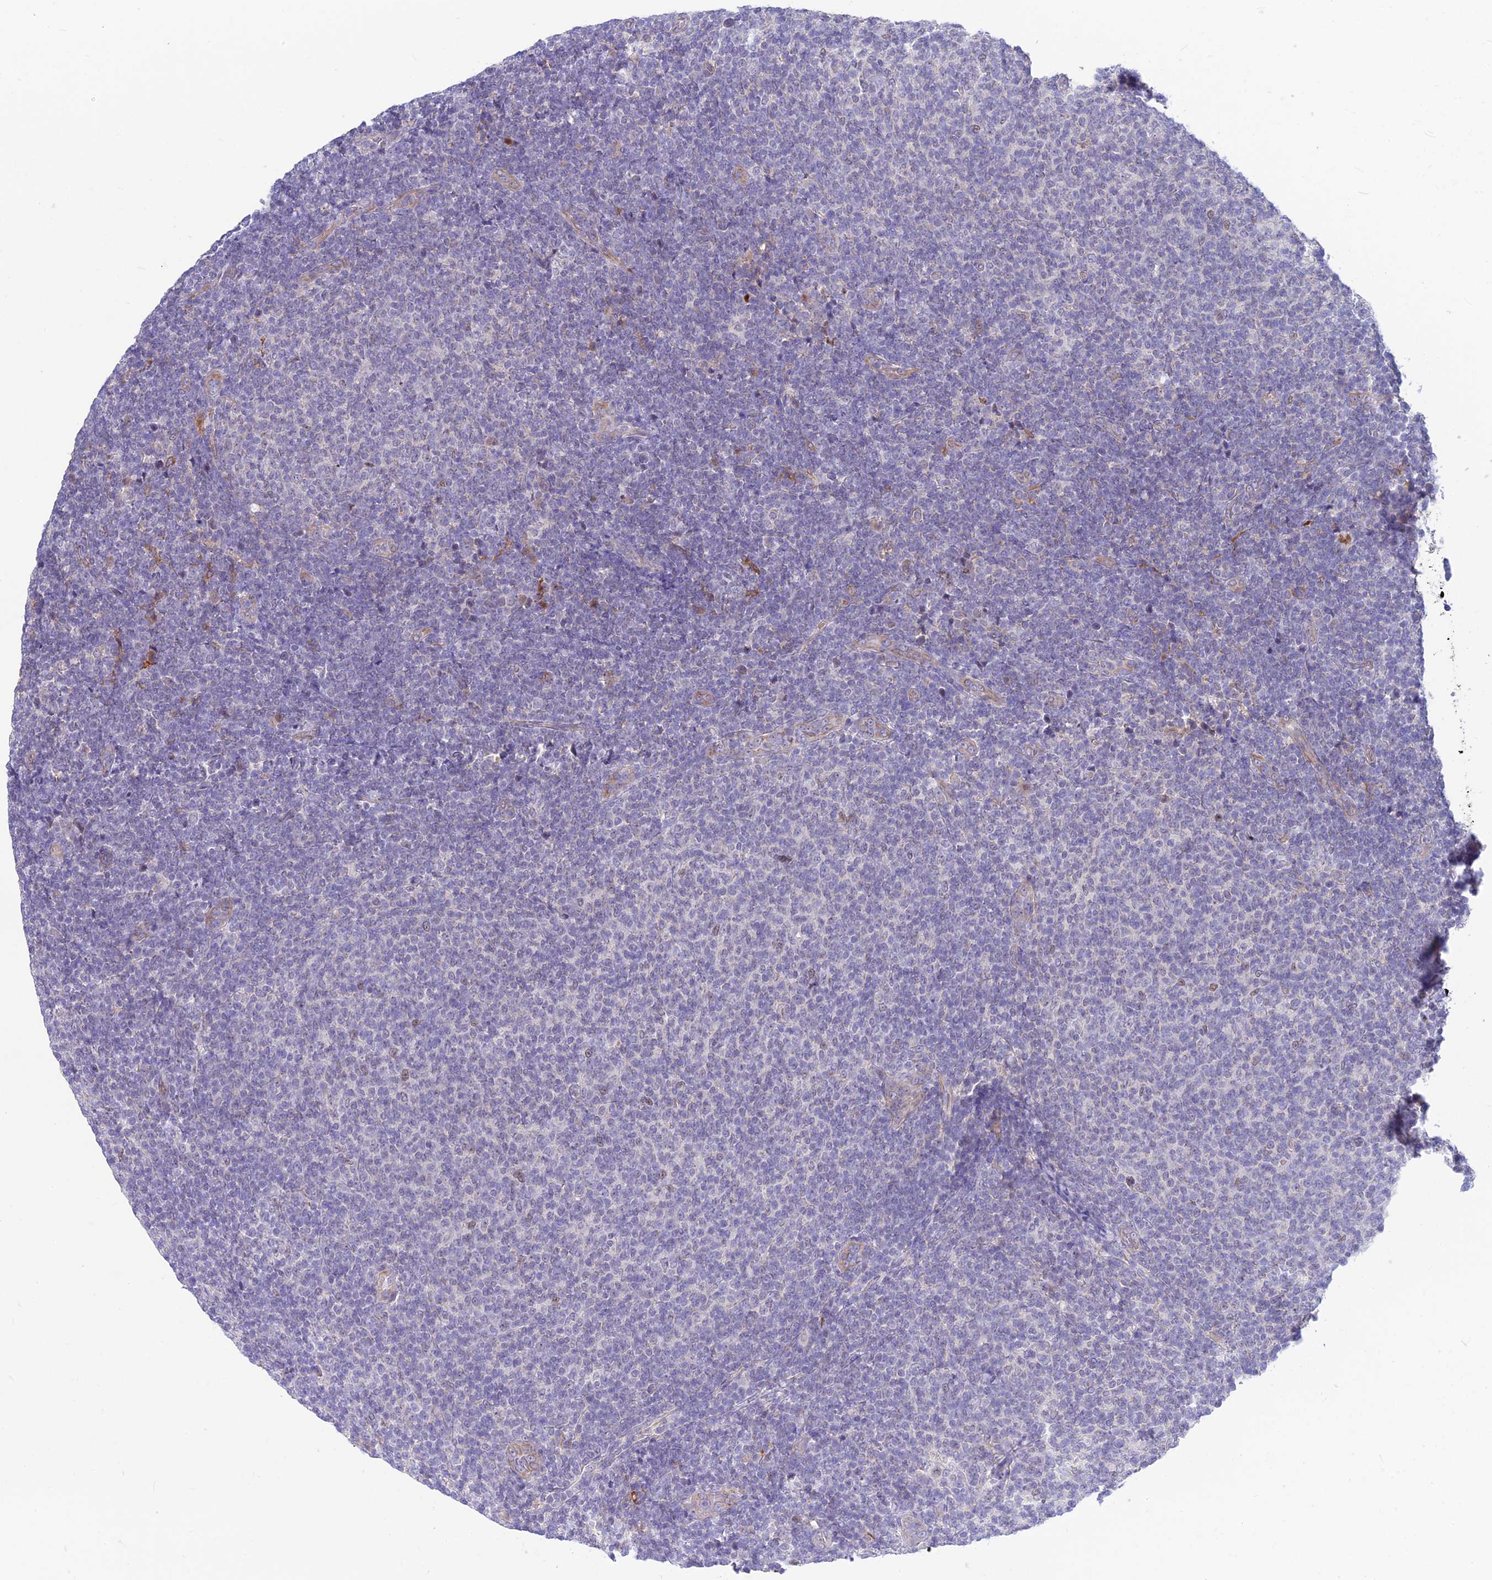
{"staining": {"intensity": "negative", "quantity": "none", "location": "none"}, "tissue": "lymphoma", "cell_type": "Tumor cells", "image_type": "cancer", "snomed": [{"axis": "morphology", "description": "Malignant lymphoma, non-Hodgkin's type, Low grade"}, {"axis": "topography", "description": "Lymph node"}], "caption": "Immunohistochemical staining of human low-grade malignant lymphoma, non-Hodgkin's type exhibits no significant positivity in tumor cells.", "gene": "SNTN", "patient": {"sex": "male", "age": 66}}